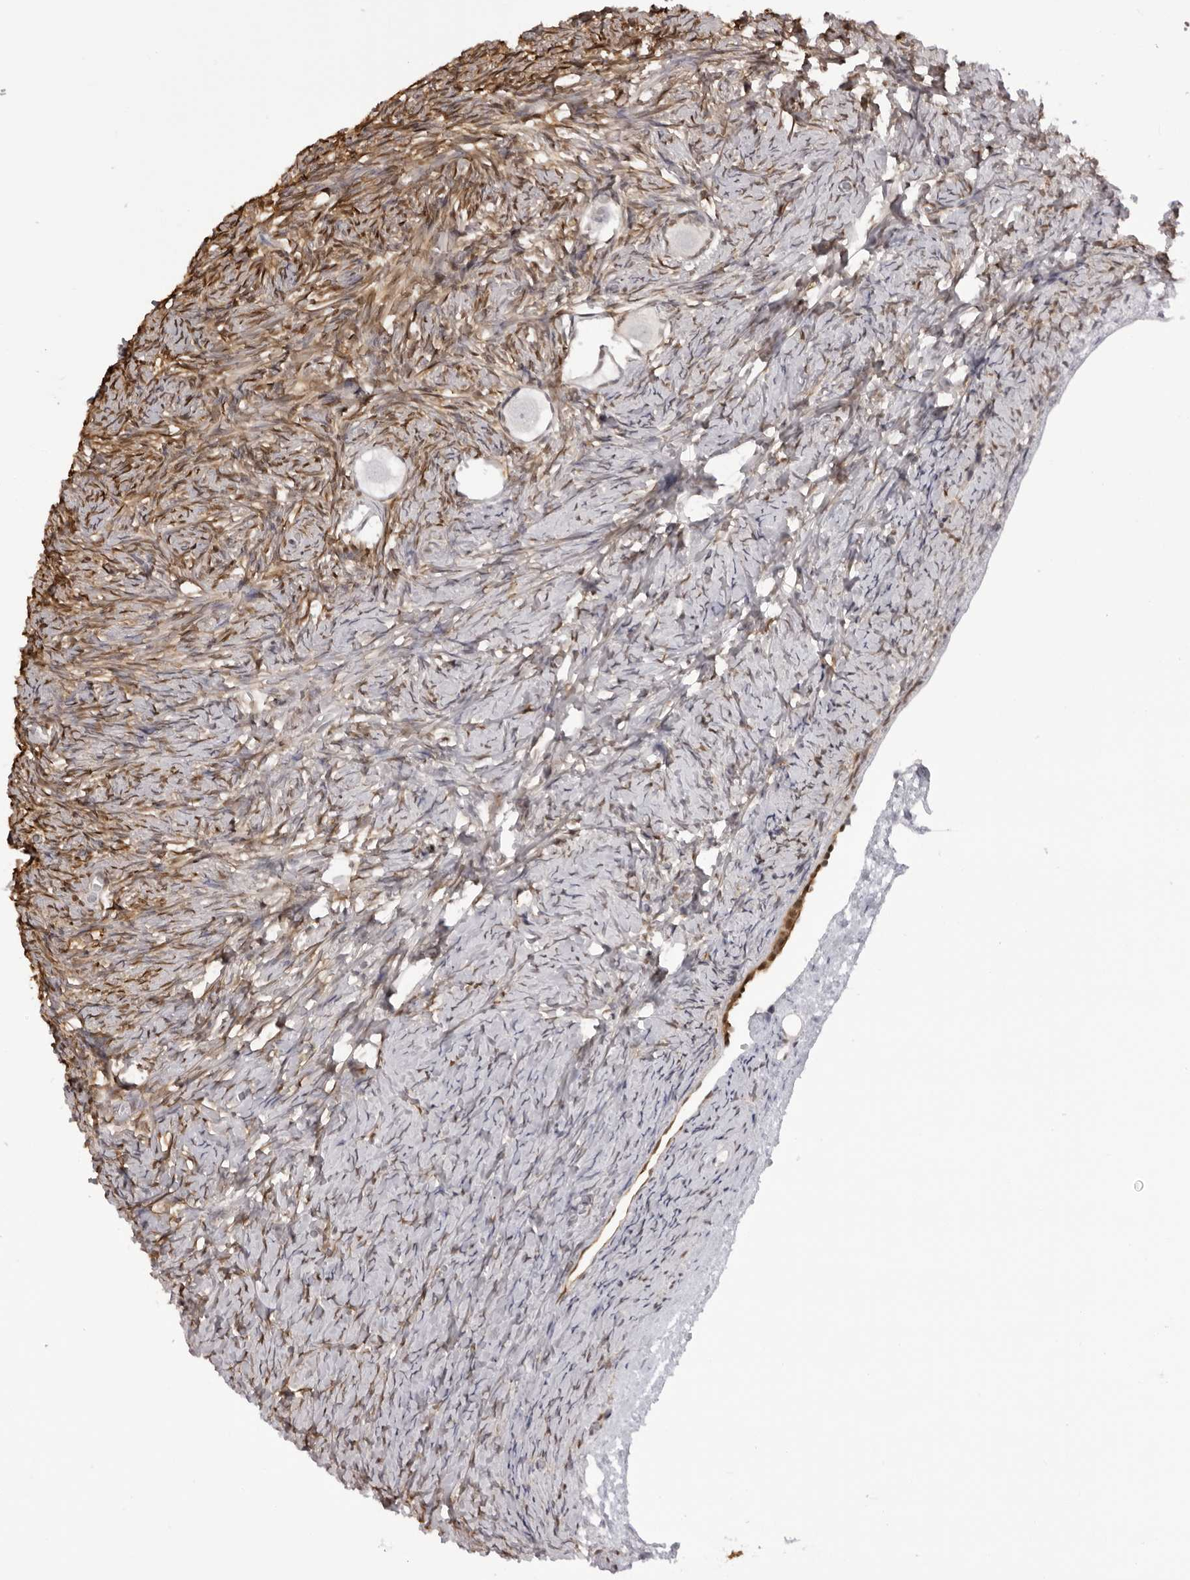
{"staining": {"intensity": "negative", "quantity": "none", "location": "none"}, "tissue": "ovary", "cell_type": "Follicle cells", "image_type": "normal", "snomed": [{"axis": "morphology", "description": "Normal tissue, NOS"}, {"axis": "topography", "description": "Ovary"}], "caption": "The photomicrograph displays no significant staining in follicle cells of ovary.", "gene": "HSPA4", "patient": {"sex": "female", "age": 27}}